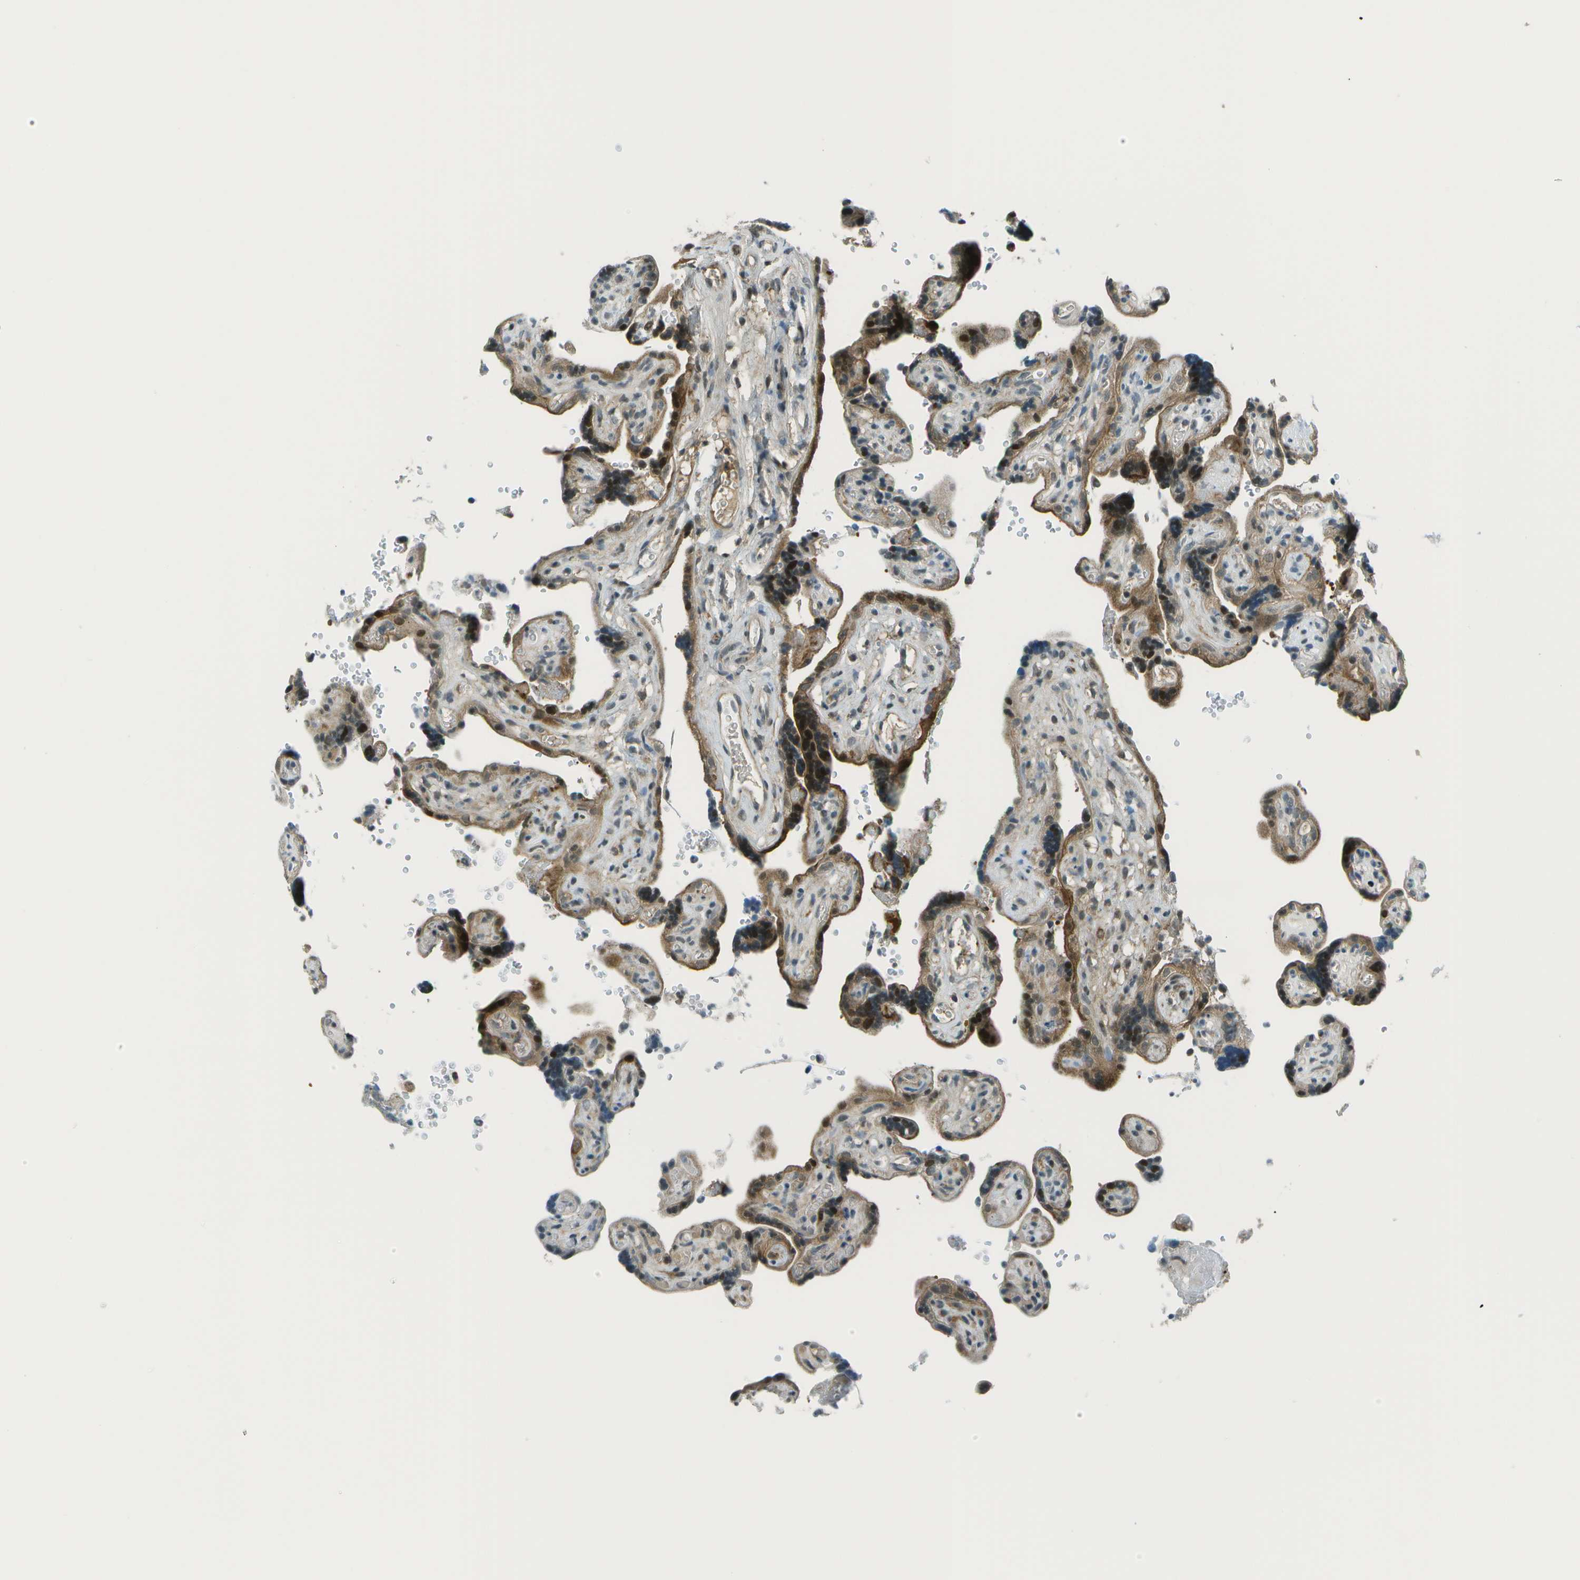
{"staining": {"intensity": "weak", "quantity": "<25%", "location": "cytoplasmic/membranous"}, "tissue": "placenta", "cell_type": "Decidual cells", "image_type": "normal", "snomed": [{"axis": "morphology", "description": "Normal tissue, NOS"}, {"axis": "topography", "description": "Placenta"}], "caption": "This photomicrograph is of unremarkable placenta stained with immunohistochemistry (IHC) to label a protein in brown with the nuclei are counter-stained blue. There is no positivity in decidual cells.", "gene": "TMEM19", "patient": {"sex": "female", "age": 30}}